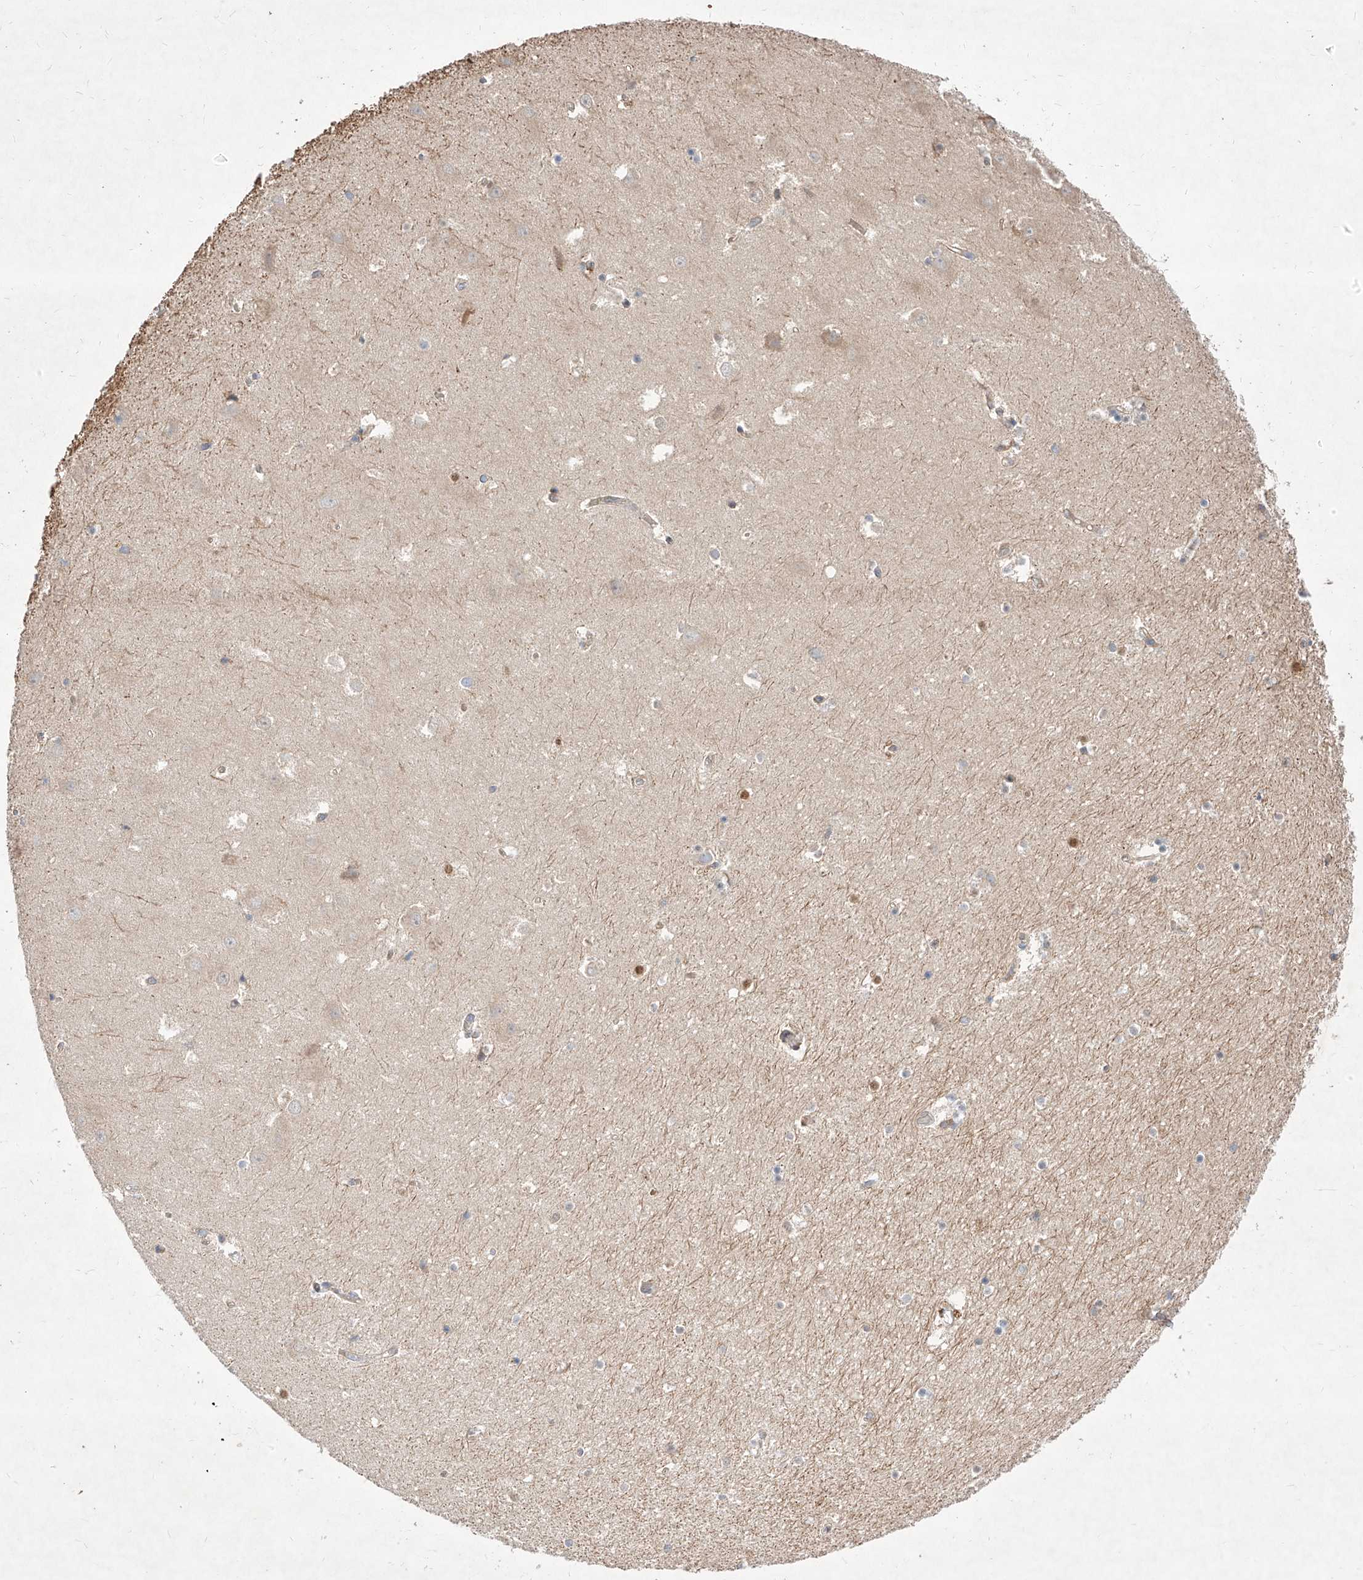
{"staining": {"intensity": "weak", "quantity": "<25%", "location": "cytoplasmic/membranous"}, "tissue": "hippocampus", "cell_type": "Glial cells", "image_type": "normal", "snomed": [{"axis": "morphology", "description": "Normal tissue, NOS"}, {"axis": "topography", "description": "Hippocampus"}], "caption": "High magnification brightfield microscopy of unremarkable hippocampus stained with DAB (brown) and counterstained with hematoxylin (blue): glial cells show no significant staining. (Brightfield microscopy of DAB IHC at high magnification).", "gene": "TSNAX", "patient": {"sex": "female", "age": 52}}